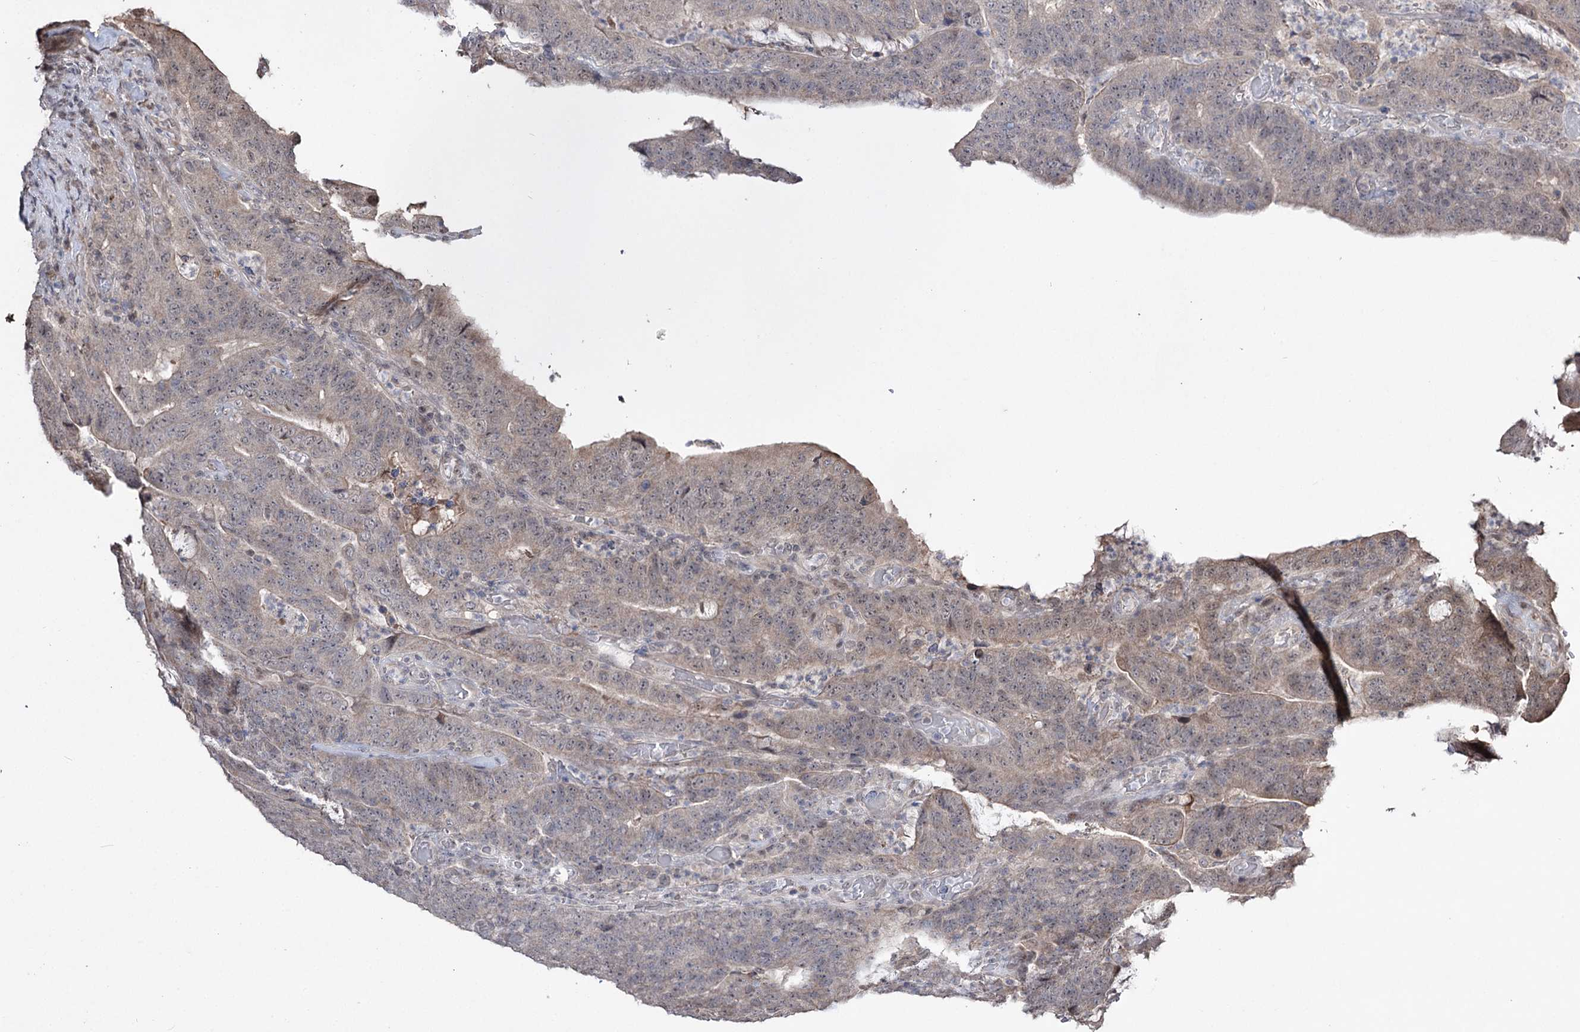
{"staining": {"intensity": "negative", "quantity": "none", "location": "none"}, "tissue": "colorectal cancer", "cell_type": "Tumor cells", "image_type": "cancer", "snomed": [{"axis": "morphology", "description": "Normal tissue, NOS"}, {"axis": "morphology", "description": "Adenocarcinoma, NOS"}, {"axis": "topography", "description": "Colon"}], "caption": "There is no significant positivity in tumor cells of colorectal adenocarcinoma. (IHC, brightfield microscopy, high magnification).", "gene": "CPNE8", "patient": {"sex": "female", "age": 75}}